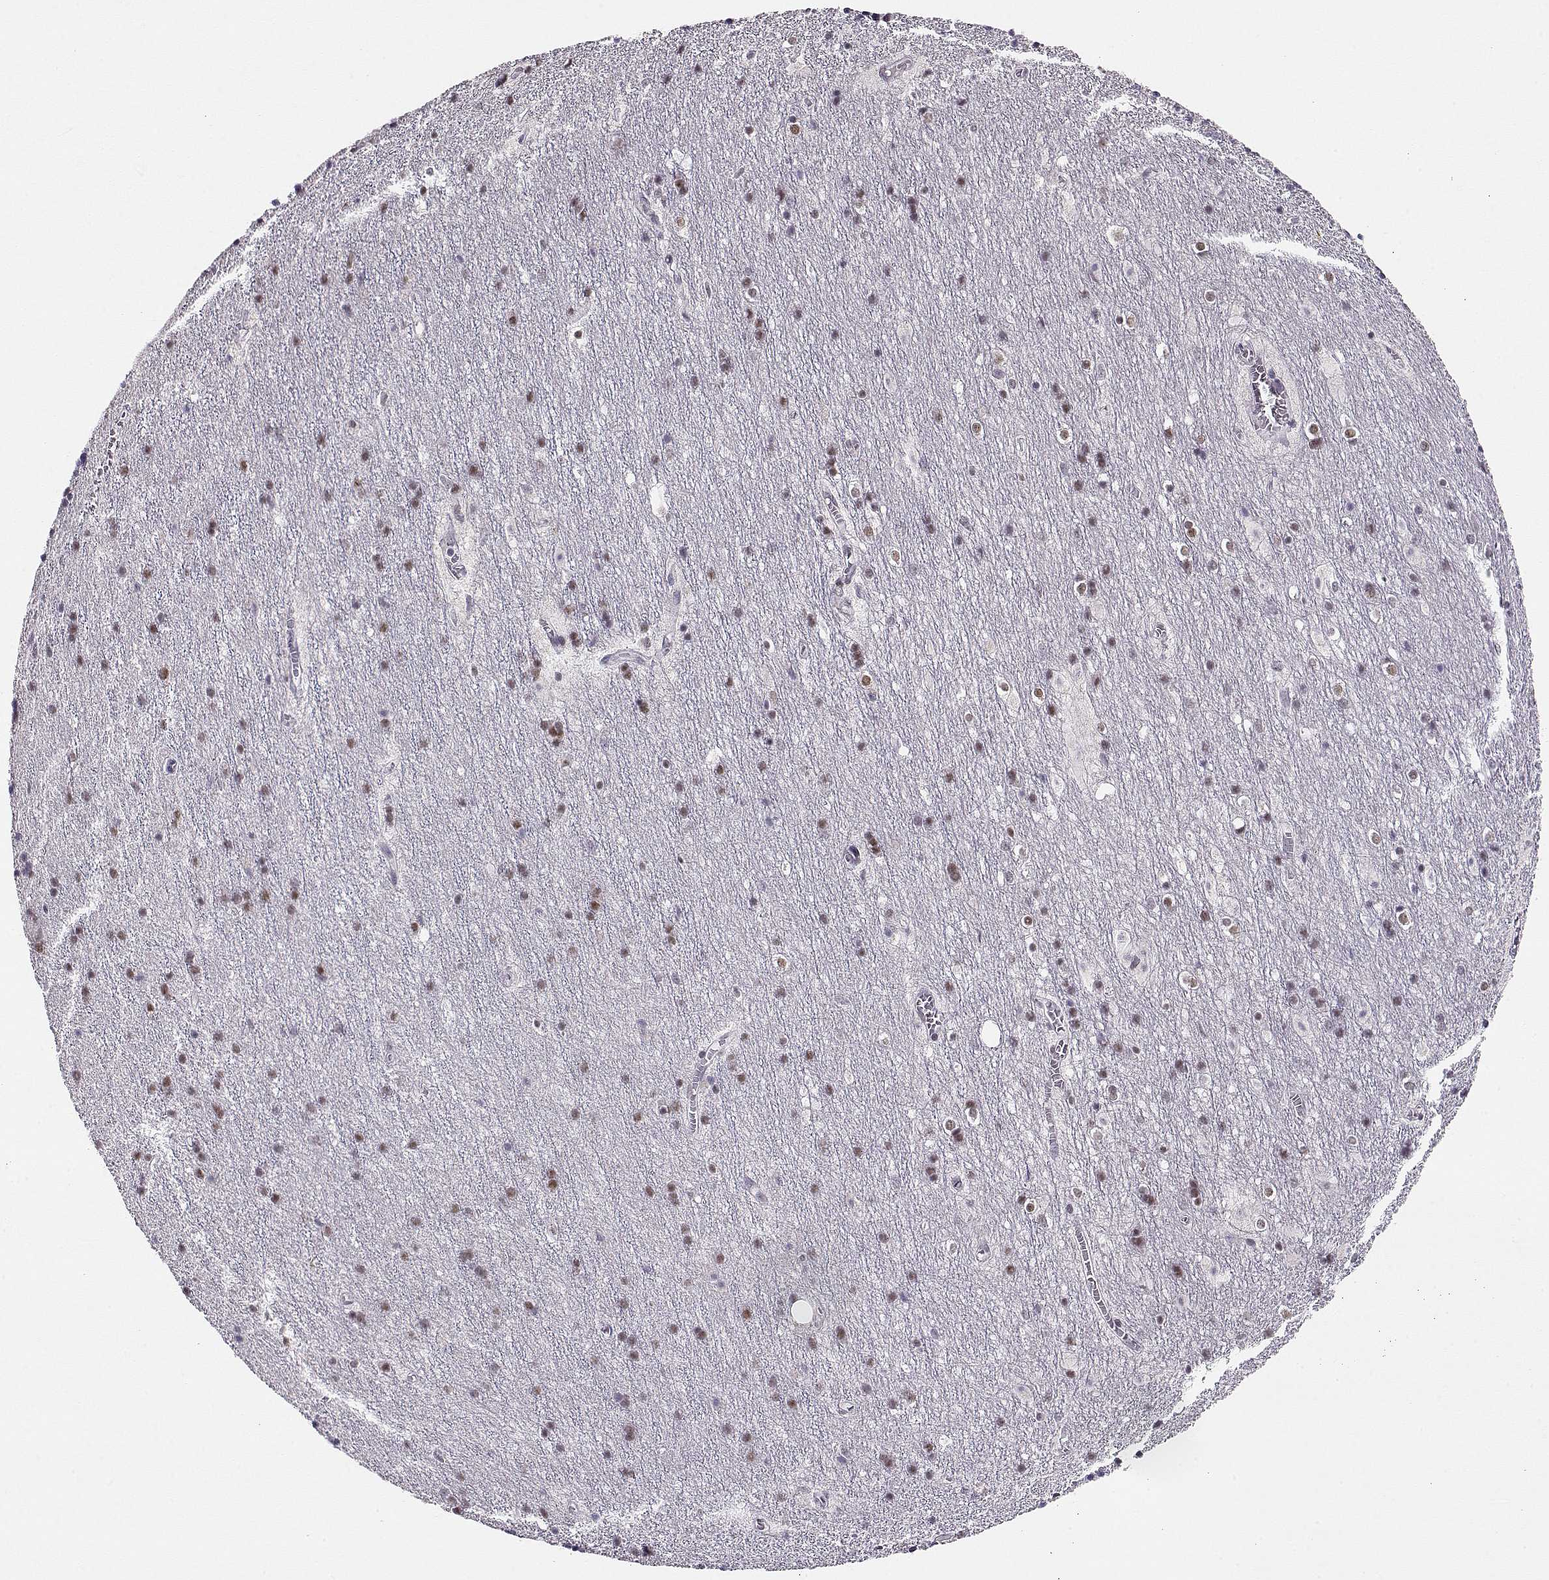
{"staining": {"intensity": "negative", "quantity": "none", "location": "none"}, "tissue": "cerebellum", "cell_type": "Cells in granular layer", "image_type": "normal", "snomed": [{"axis": "morphology", "description": "Normal tissue, NOS"}, {"axis": "topography", "description": "Cerebellum"}], "caption": "Cells in granular layer show no significant protein positivity in normal cerebellum. (Stains: DAB IHC with hematoxylin counter stain, Microscopy: brightfield microscopy at high magnification).", "gene": "POLI", "patient": {"sex": "male", "age": 70}}